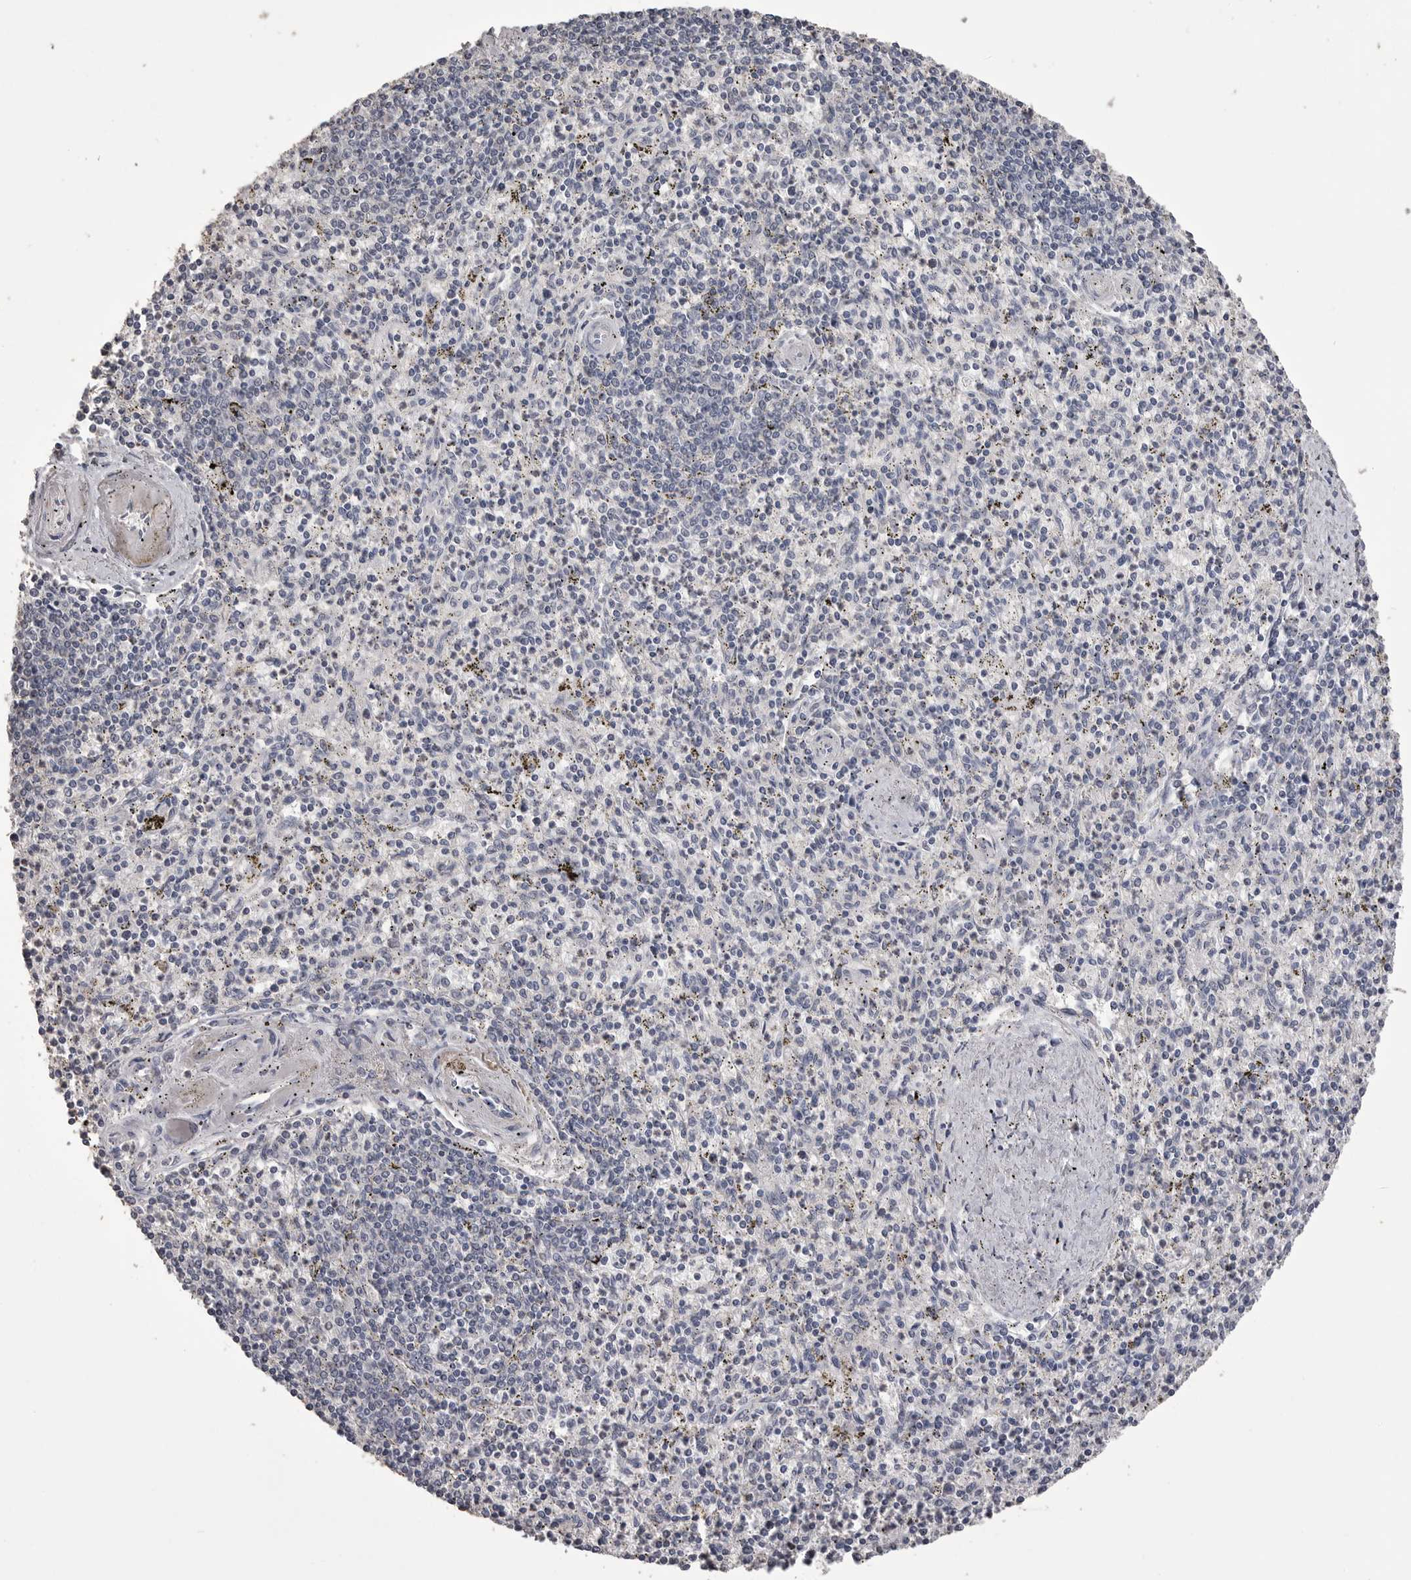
{"staining": {"intensity": "negative", "quantity": "none", "location": "none"}, "tissue": "spleen", "cell_type": "Cells in red pulp", "image_type": "normal", "snomed": [{"axis": "morphology", "description": "Normal tissue, NOS"}, {"axis": "topography", "description": "Spleen"}], "caption": "Immunohistochemical staining of unremarkable human spleen exhibits no significant expression in cells in red pulp.", "gene": "MMP7", "patient": {"sex": "male", "age": 72}}